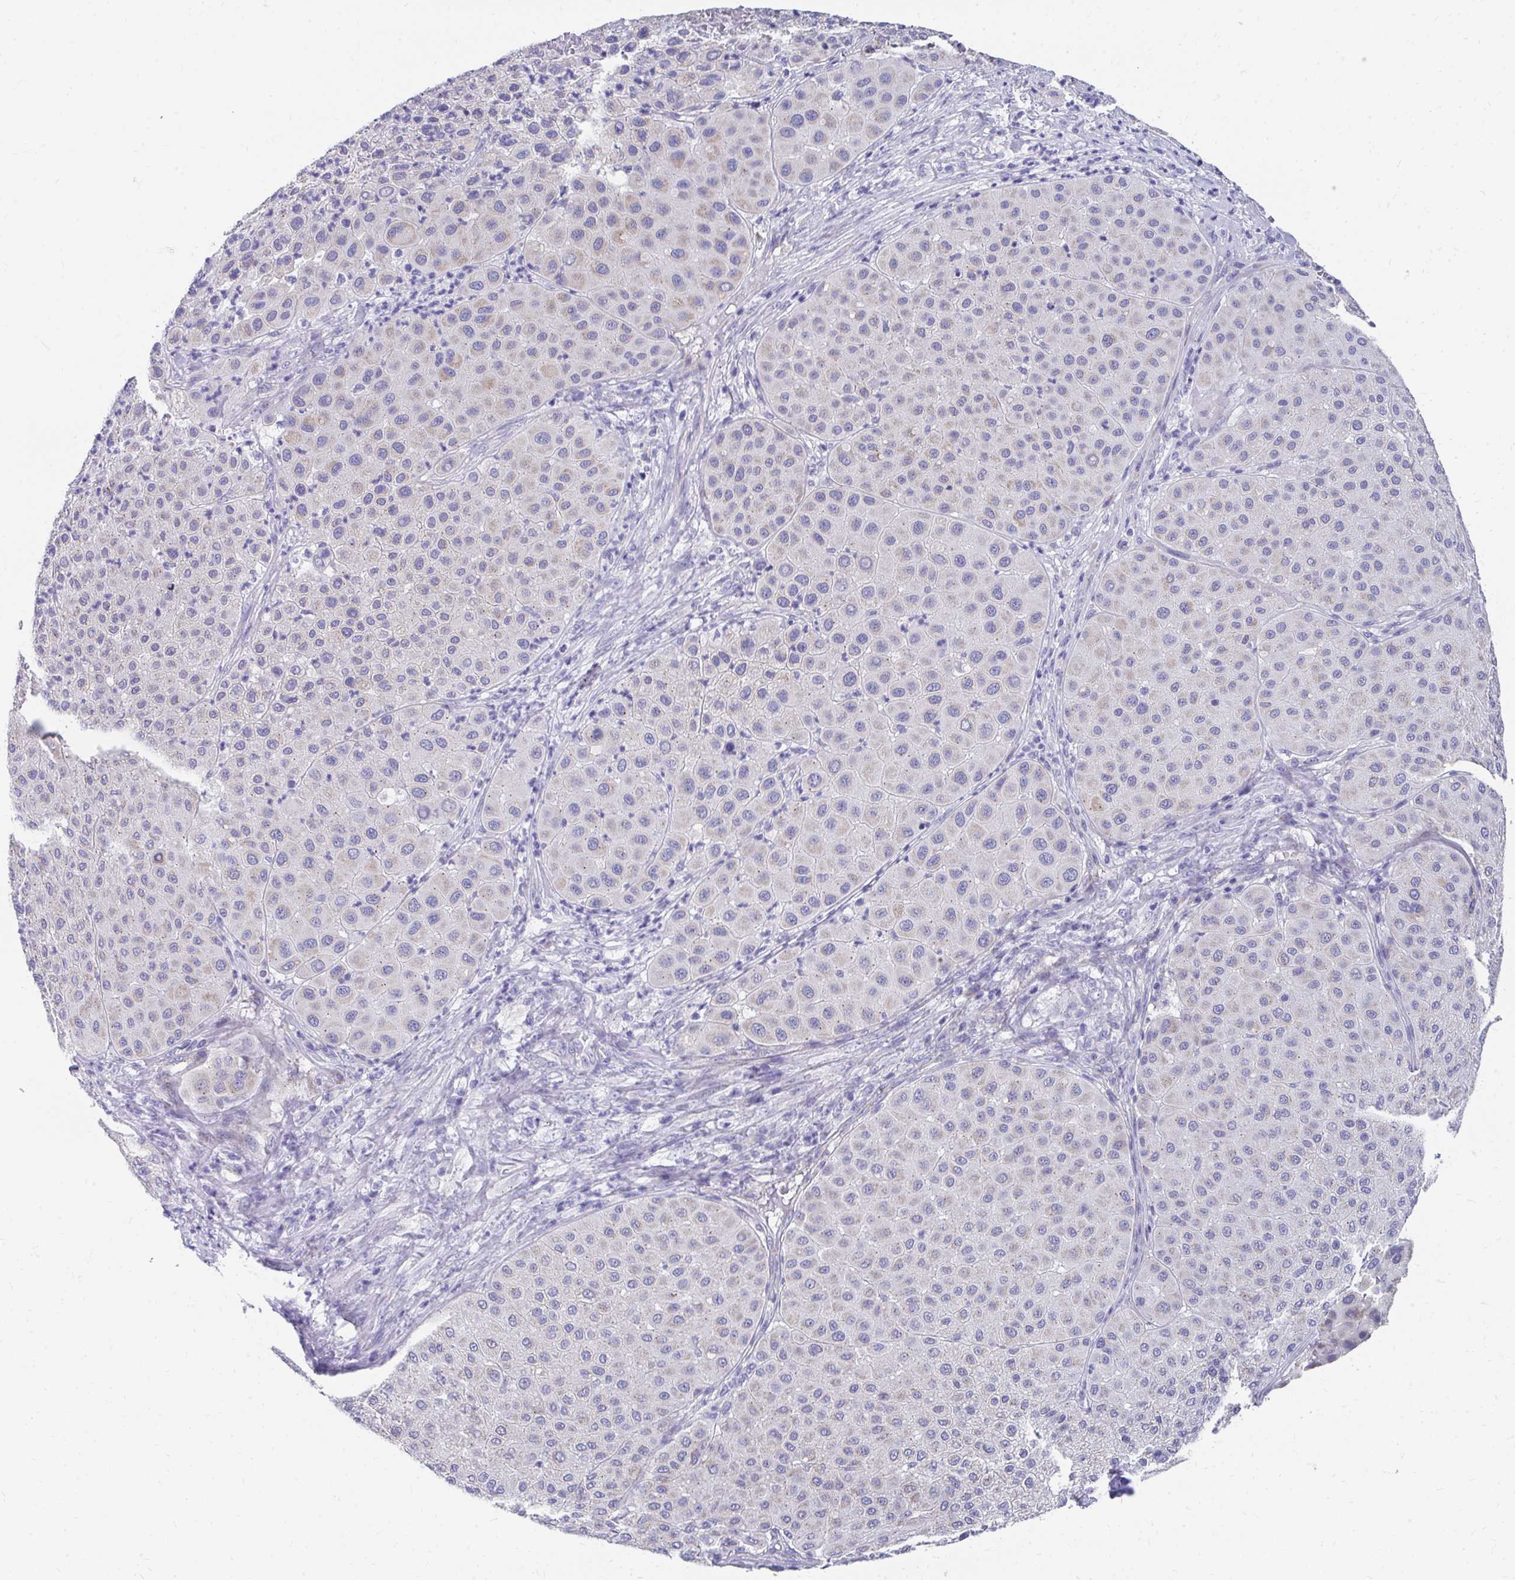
{"staining": {"intensity": "negative", "quantity": "none", "location": "none"}, "tissue": "melanoma", "cell_type": "Tumor cells", "image_type": "cancer", "snomed": [{"axis": "morphology", "description": "Malignant melanoma, Metastatic site"}, {"axis": "topography", "description": "Smooth muscle"}], "caption": "DAB immunohistochemical staining of melanoma shows no significant positivity in tumor cells. Brightfield microscopy of IHC stained with DAB (3,3'-diaminobenzidine) (brown) and hematoxylin (blue), captured at high magnification.", "gene": "TMPRSS2", "patient": {"sex": "male", "age": 41}}